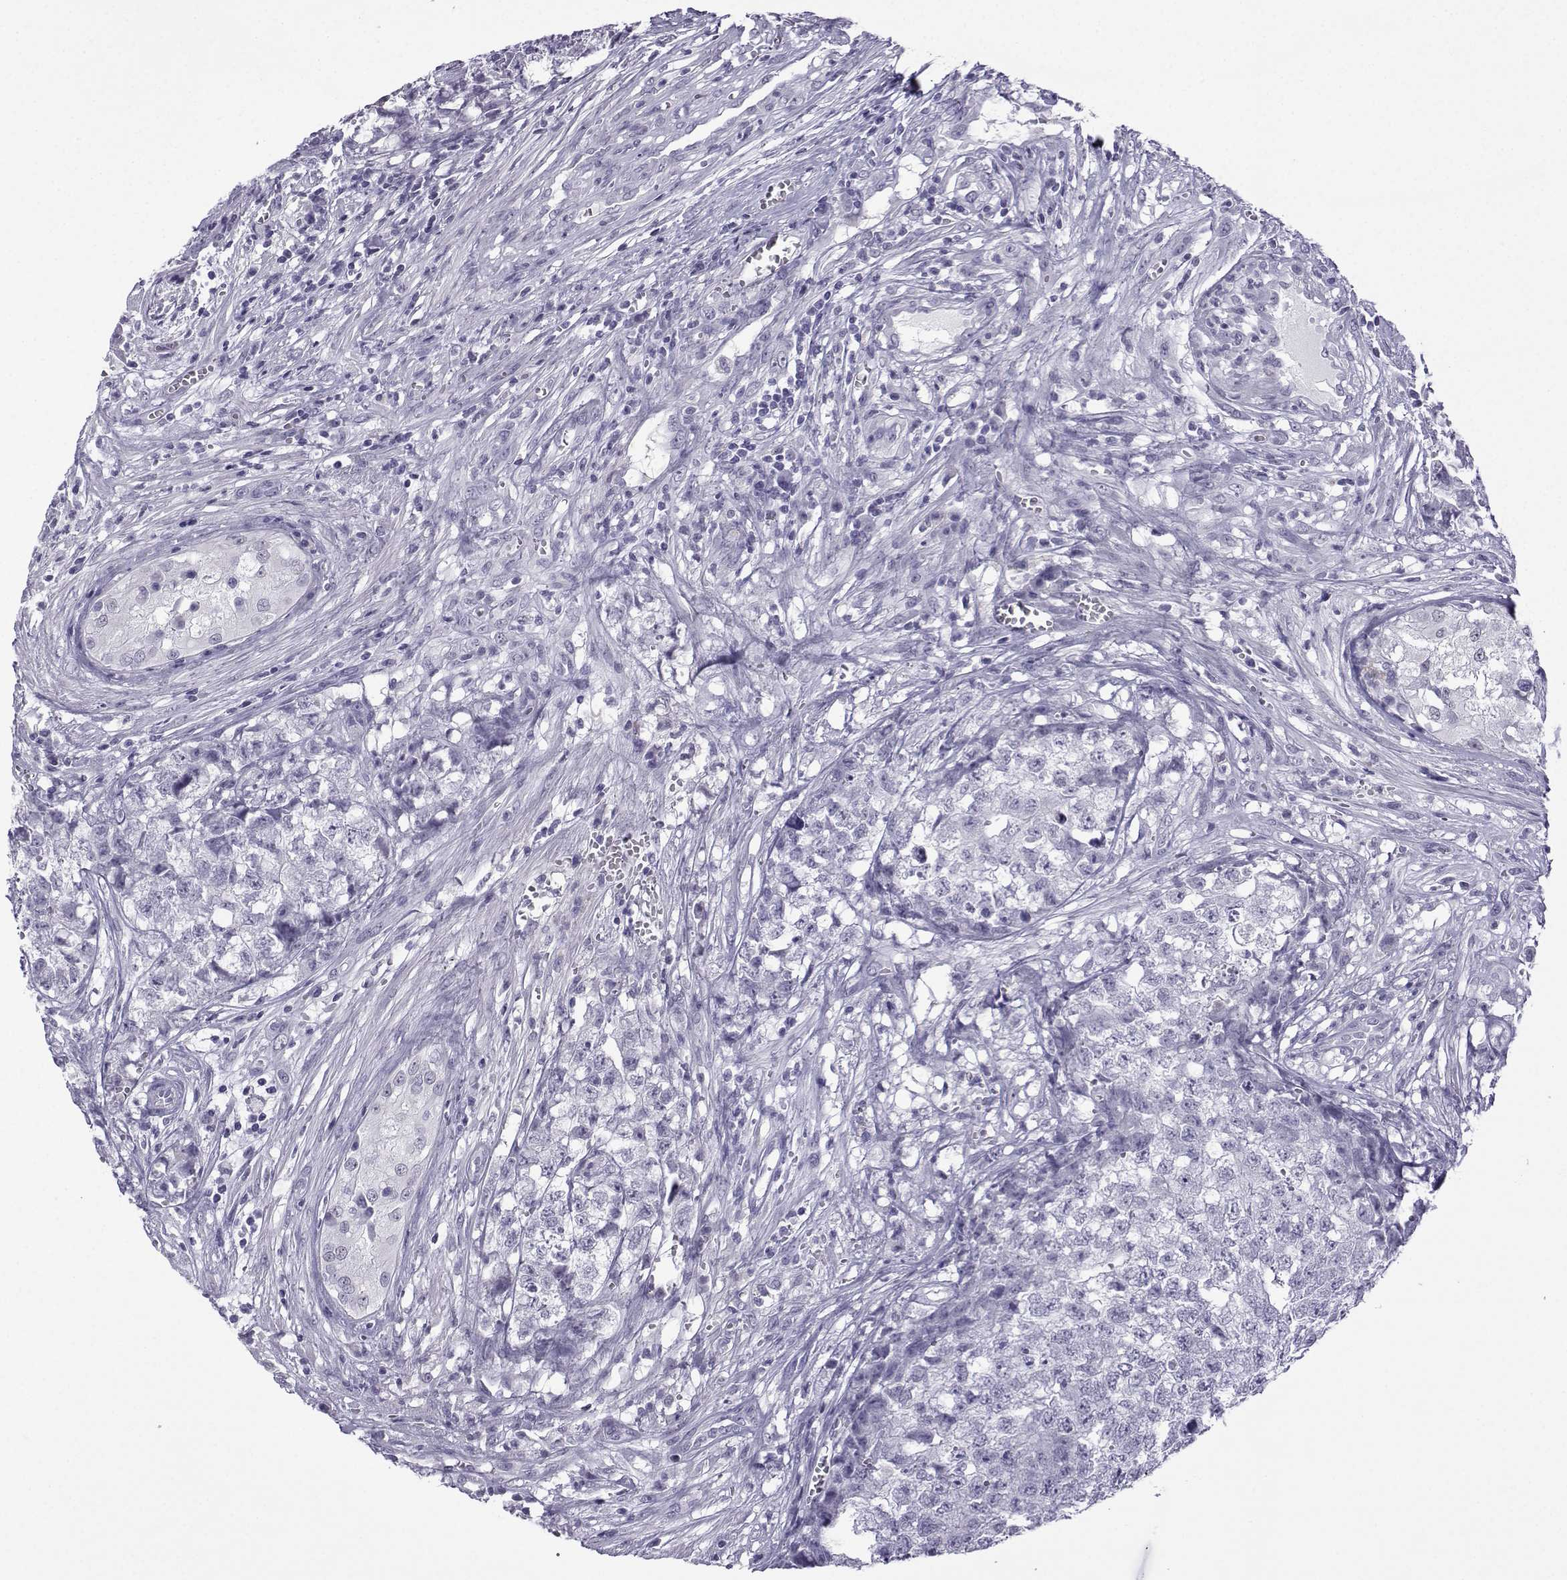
{"staining": {"intensity": "negative", "quantity": "none", "location": "none"}, "tissue": "testis cancer", "cell_type": "Tumor cells", "image_type": "cancer", "snomed": [{"axis": "morphology", "description": "Seminoma, NOS"}, {"axis": "morphology", "description": "Carcinoma, Embryonal, NOS"}, {"axis": "topography", "description": "Testis"}], "caption": "Photomicrograph shows no significant protein expression in tumor cells of testis embryonal carcinoma. Nuclei are stained in blue.", "gene": "MRGBP", "patient": {"sex": "male", "age": 22}}